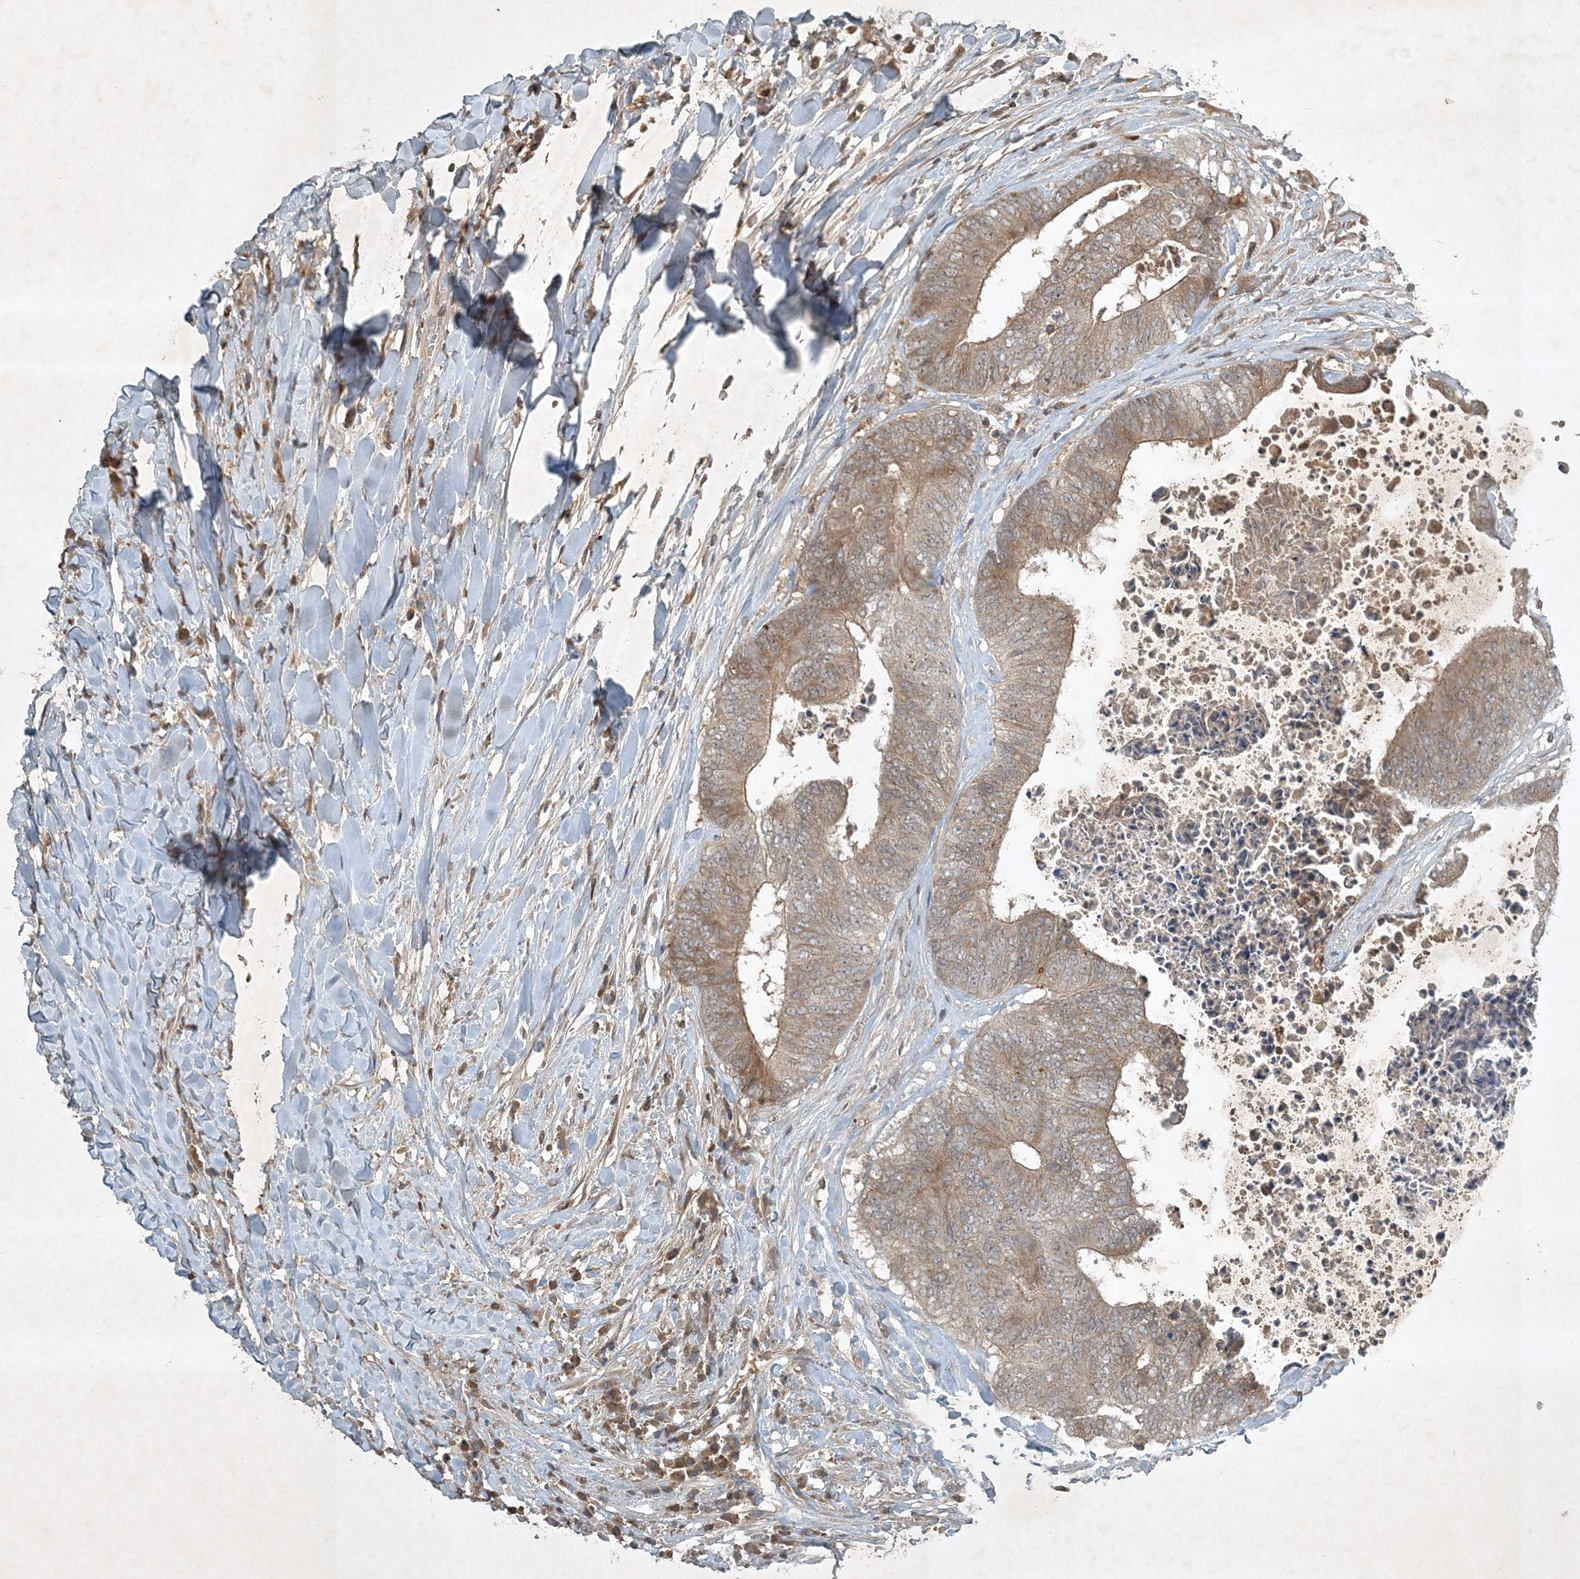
{"staining": {"intensity": "weak", "quantity": ">75%", "location": "cytoplasmic/membranous"}, "tissue": "colorectal cancer", "cell_type": "Tumor cells", "image_type": "cancer", "snomed": [{"axis": "morphology", "description": "Adenocarcinoma, NOS"}, {"axis": "topography", "description": "Rectum"}], "caption": "DAB immunohistochemical staining of colorectal cancer (adenocarcinoma) demonstrates weak cytoplasmic/membranous protein positivity in approximately >75% of tumor cells. (Stains: DAB in brown, nuclei in blue, Microscopy: brightfield microscopy at high magnification).", "gene": "TNFAIP6", "patient": {"sex": "male", "age": 72}}